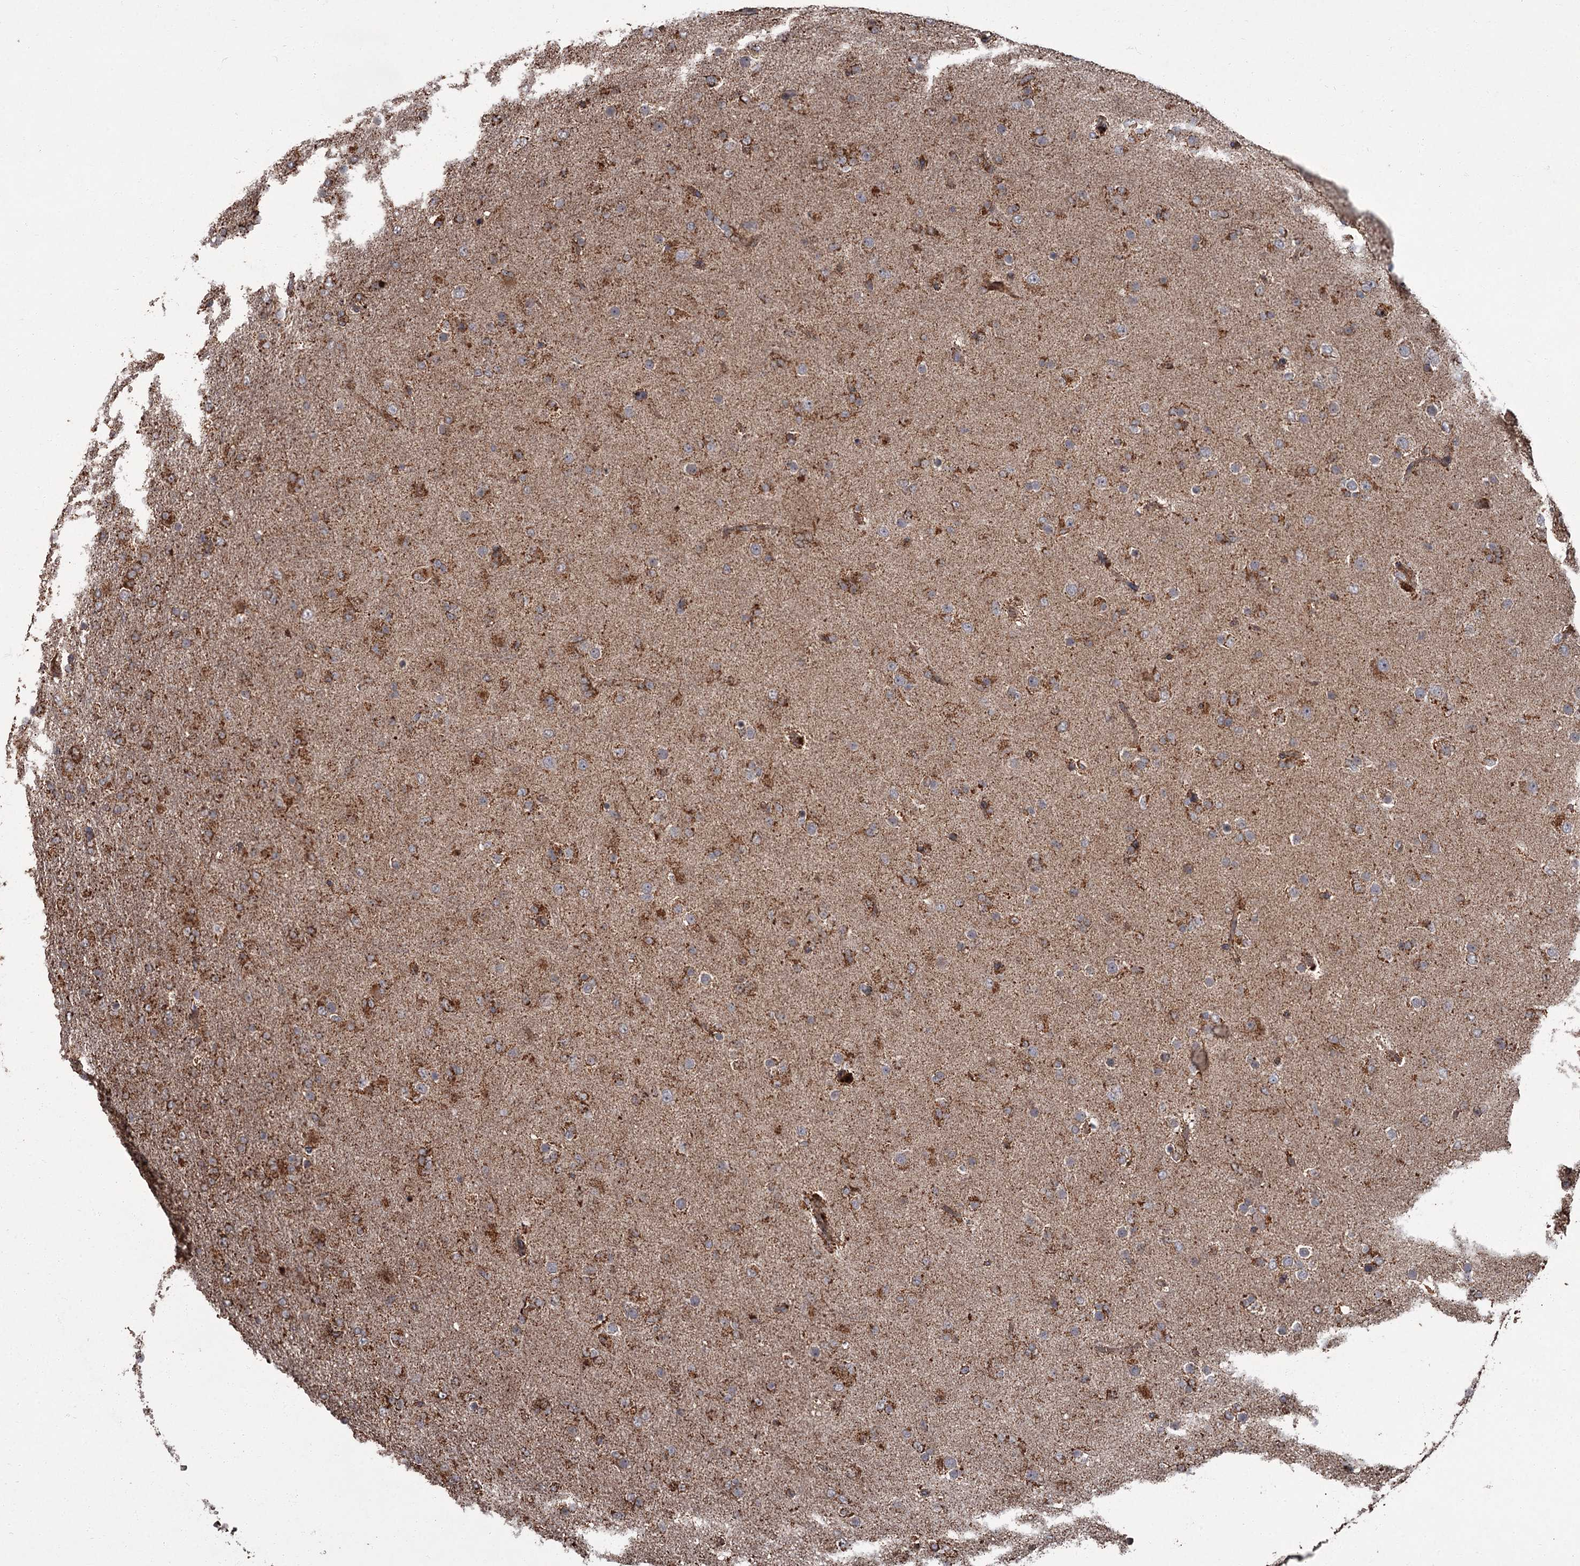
{"staining": {"intensity": "strong", "quantity": ">75%", "location": "cytoplasmic/membranous"}, "tissue": "glioma", "cell_type": "Tumor cells", "image_type": "cancer", "snomed": [{"axis": "morphology", "description": "Glioma, malignant, Low grade"}, {"axis": "topography", "description": "Brain"}], "caption": "Human malignant glioma (low-grade) stained for a protein (brown) demonstrates strong cytoplasmic/membranous positive staining in about >75% of tumor cells.", "gene": "THAP9", "patient": {"sex": "male", "age": 65}}